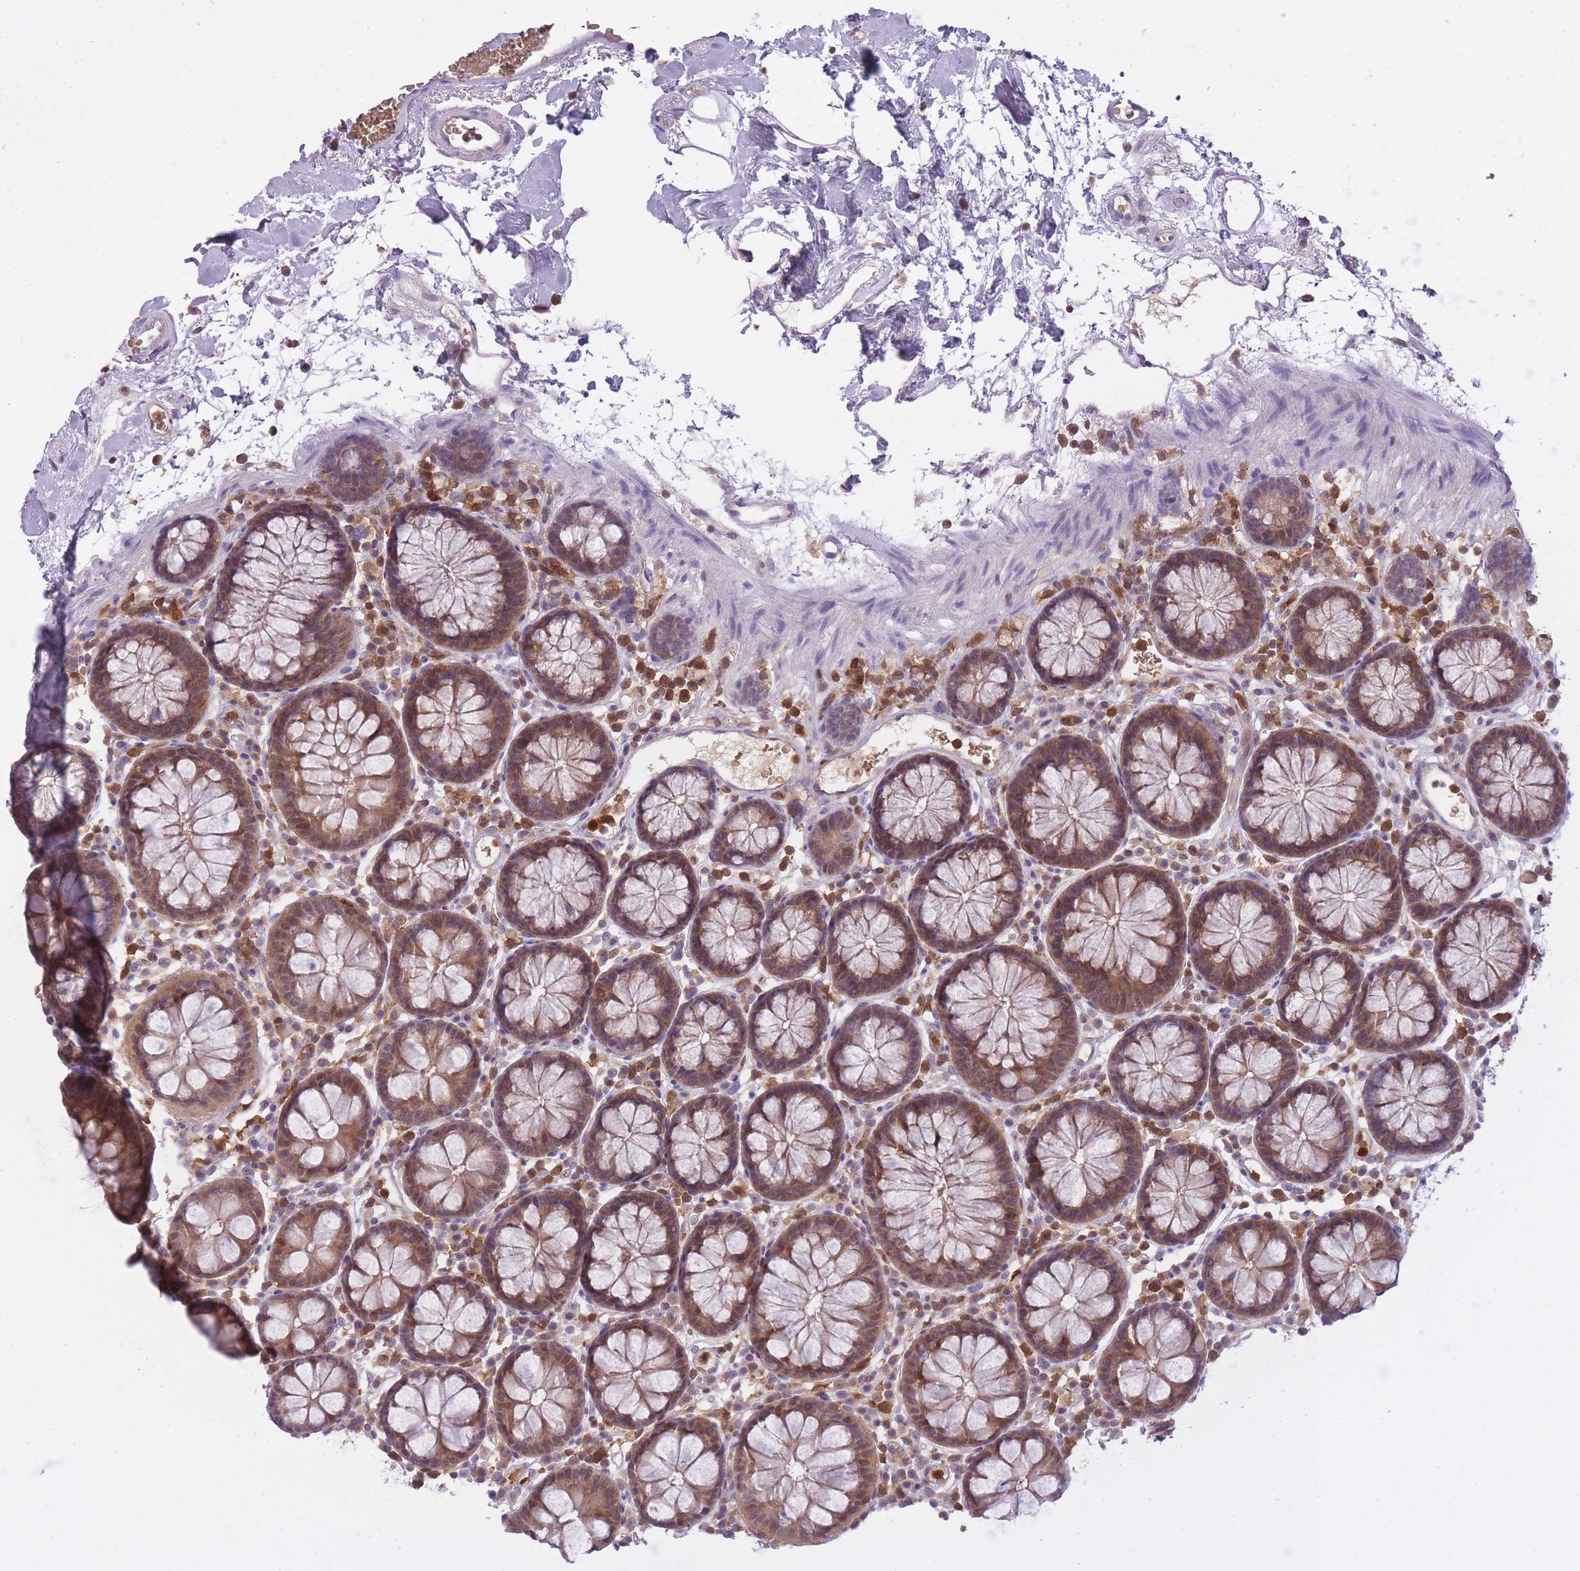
{"staining": {"intensity": "weak", "quantity": "25%-75%", "location": "cytoplasmic/membranous"}, "tissue": "colon", "cell_type": "Endothelial cells", "image_type": "normal", "snomed": [{"axis": "morphology", "description": "Normal tissue, NOS"}, {"axis": "topography", "description": "Colon"}], "caption": "About 25%-75% of endothelial cells in benign human colon display weak cytoplasmic/membranous protein expression as visualized by brown immunohistochemical staining.", "gene": "CXorf38", "patient": {"sex": "male", "age": 75}}